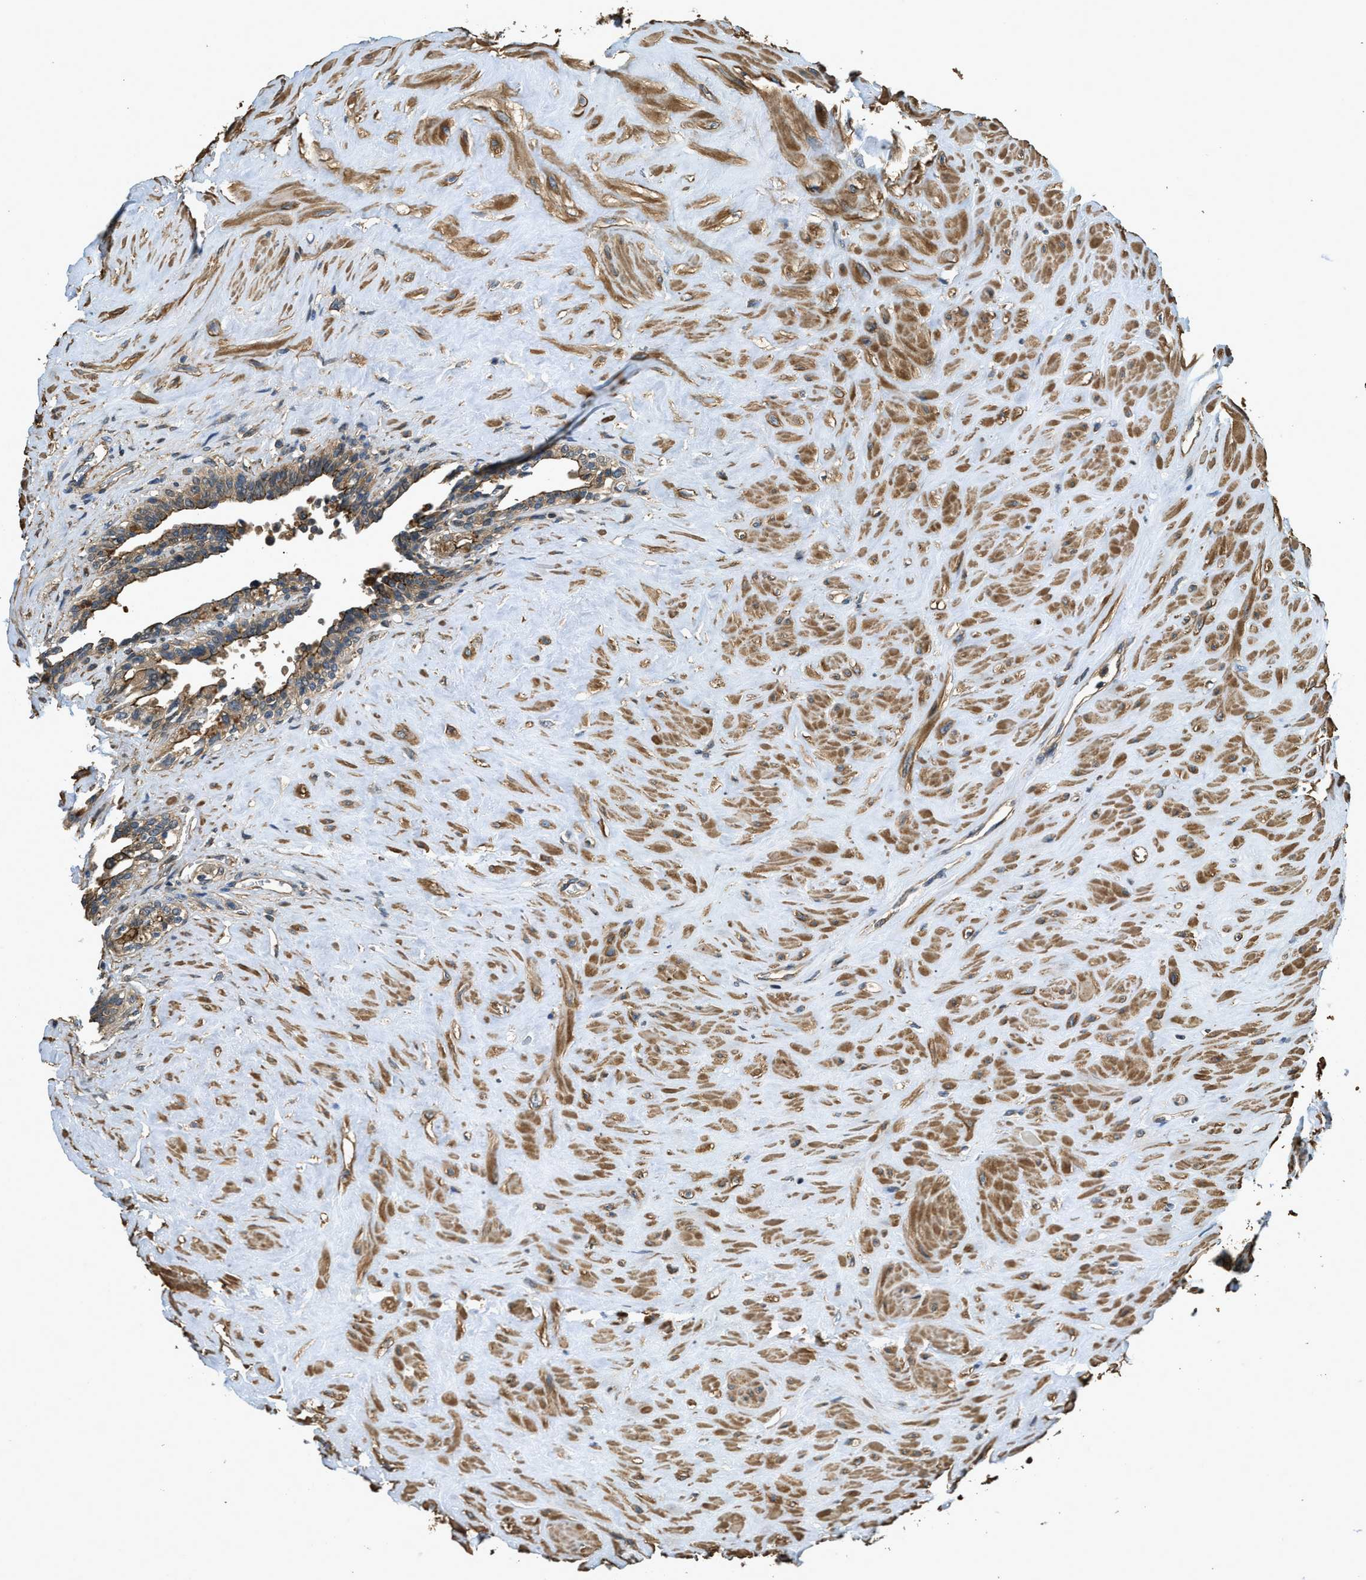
{"staining": {"intensity": "moderate", "quantity": "25%-75%", "location": "cytoplasmic/membranous"}, "tissue": "seminal vesicle", "cell_type": "Glandular cells", "image_type": "normal", "snomed": [{"axis": "morphology", "description": "Normal tissue, NOS"}, {"axis": "topography", "description": "Seminal veicle"}], "caption": "Seminal vesicle stained with a brown dye exhibits moderate cytoplasmic/membranous positive positivity in approximately 25%-75% of glandular cells.", "gene": "CGN", "patient": {"sex": "male", "age": 63}}